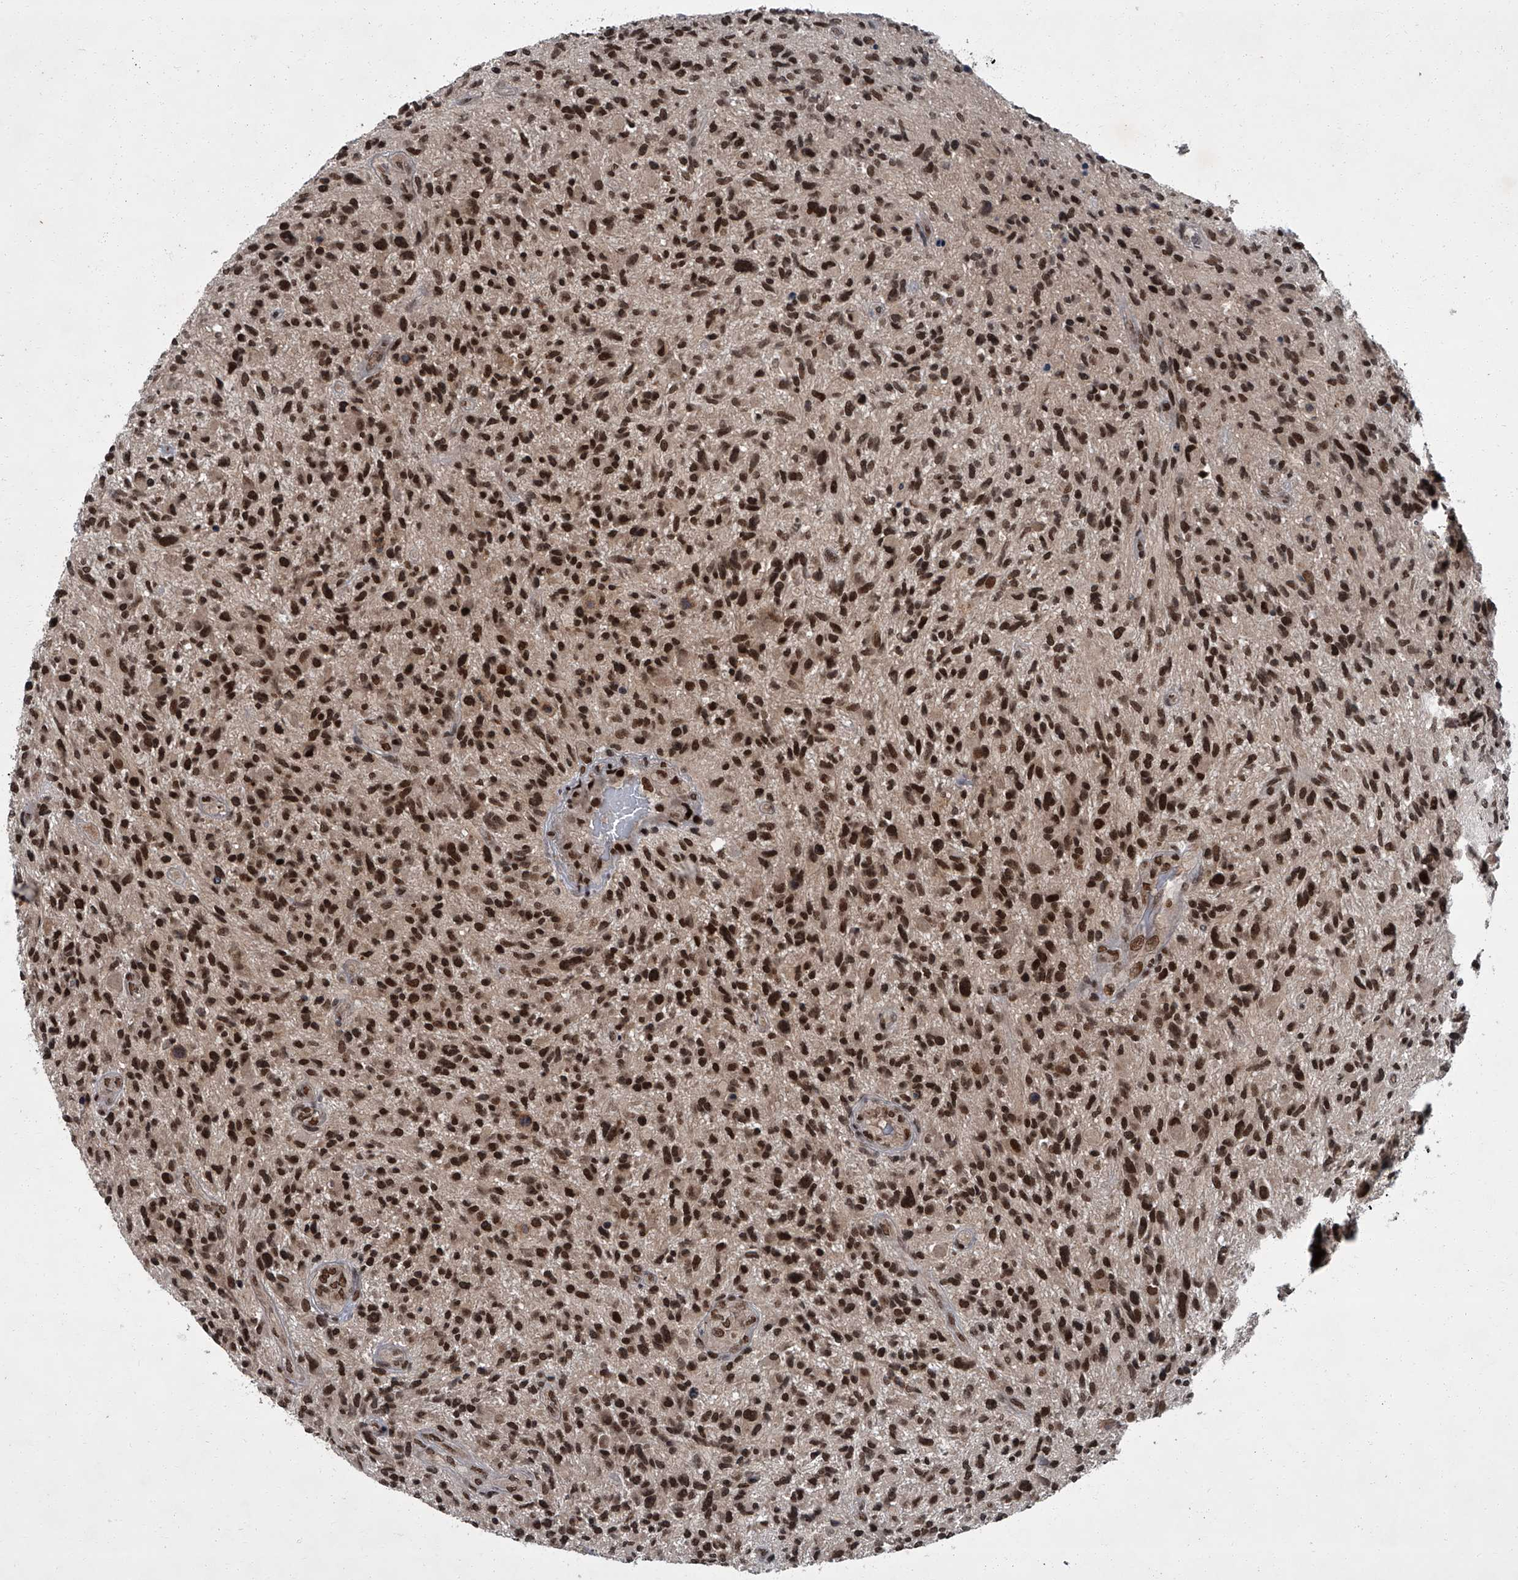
{"staining": {"intensity": "strong", "quantity": ">75%", "location": "nuclear"}, "tissue": "glioma", "cell_type": "Tumor cells", "image_type": "cancer", "snomed": [{"axis": "morphology", "description": "Glioma, malignant, High grade"}, {"axis": "topography", "description": "Brain"}], "caption": "This is an image of immunohistochemistry staining of high-grade glioma (malignant), which shows strong positivity in the nuclear of tumor cells.", "gene": "ZNF518B", "patient": {"sex": "male", "age": 47}}